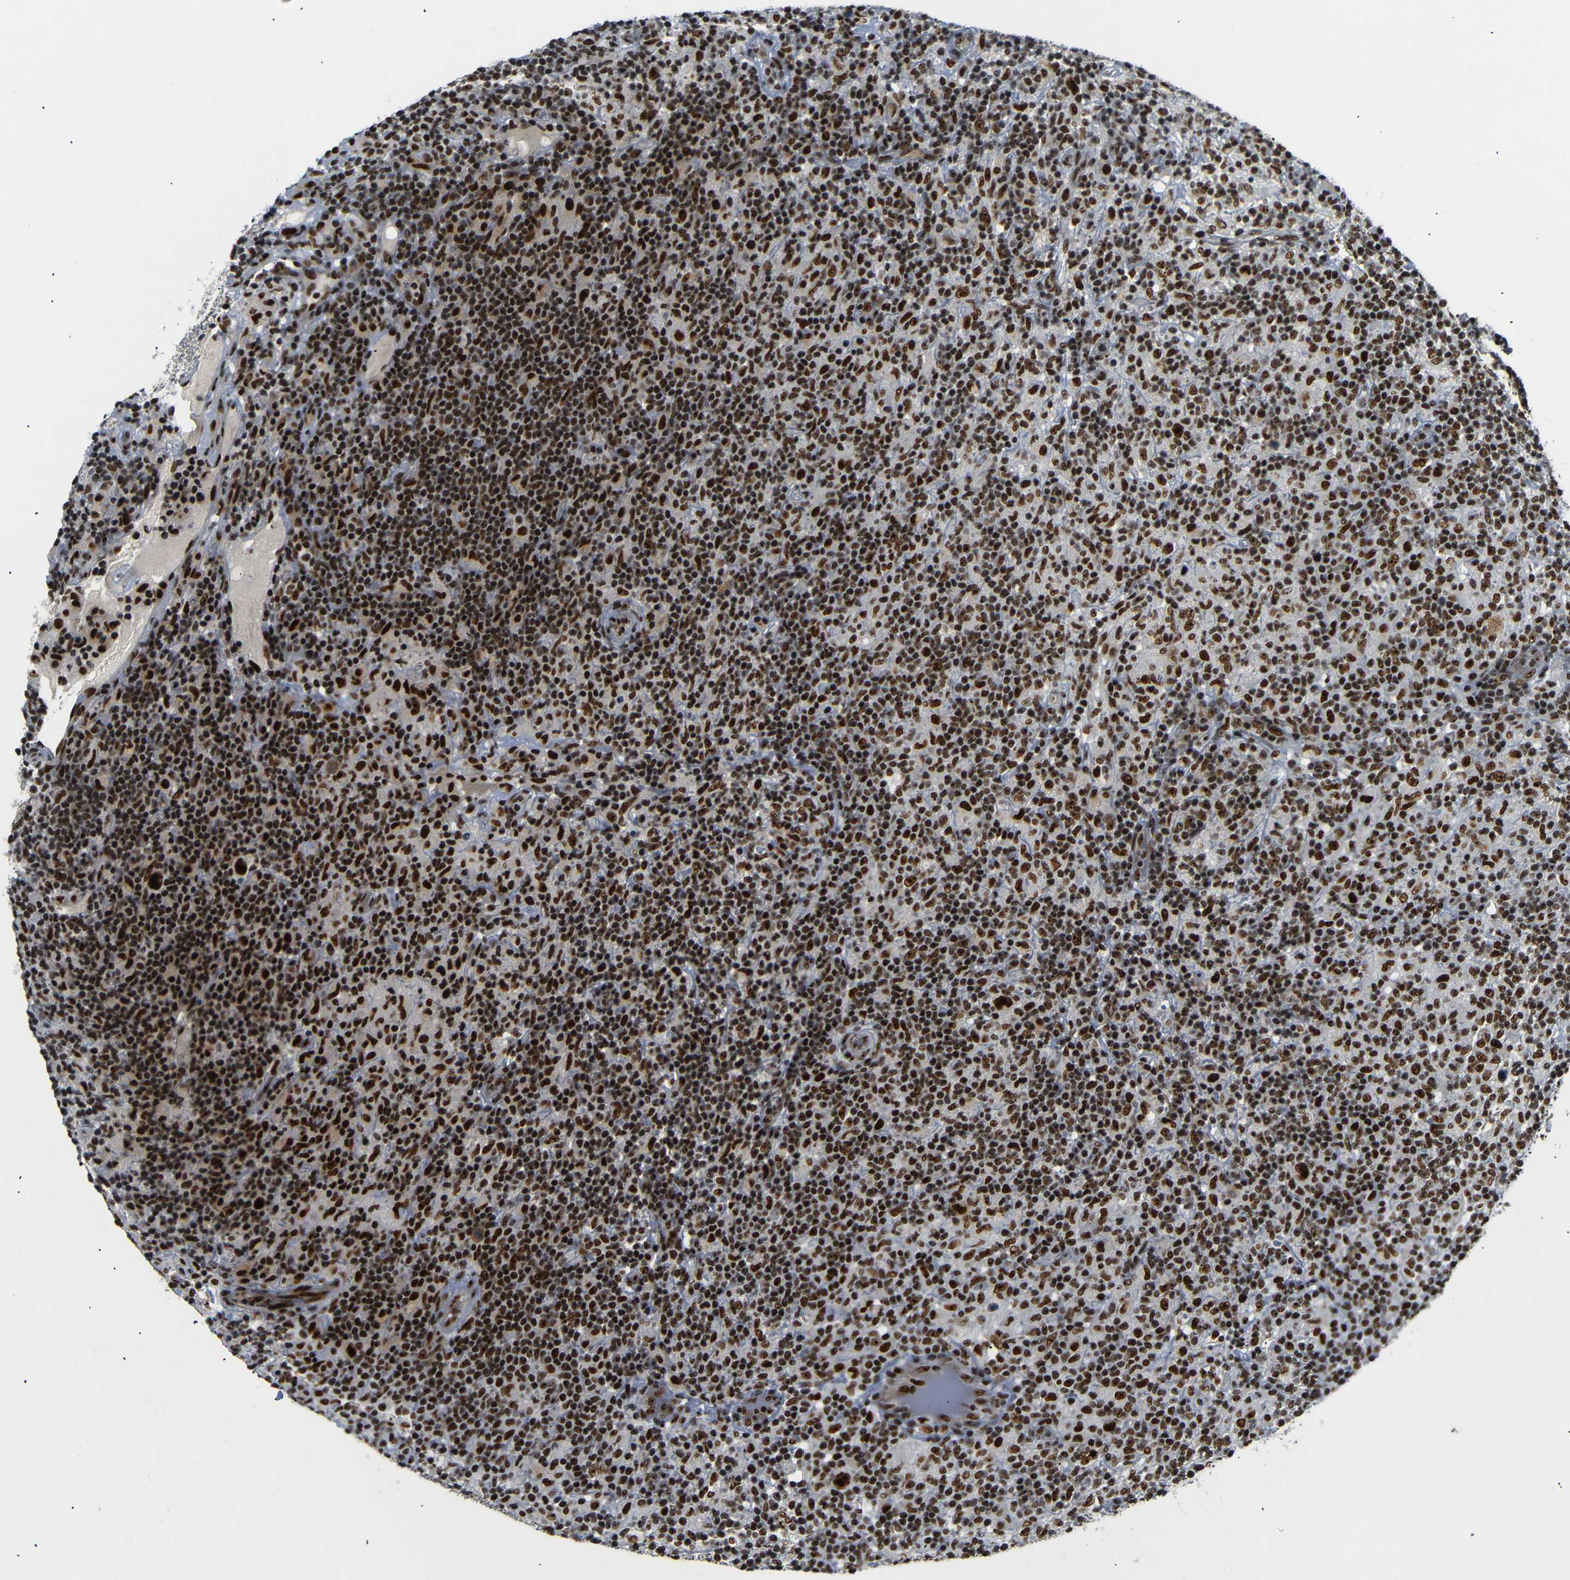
{"staining": {"intensity": "strong", "quantity": ">75%", "location": "nuclear"}, "tissue": "lymphoma", "cell_type": "Tumor cells", "image_type": "cancer", "snomed": [{"axis": "morphology", "description": "Hodgkin's disease, NOS"}, {"axis": "topography", "description": "Lymph node"}], "caption": "Strong nuclear positivity is present in about >75% of tumor cells in Hodgkin's disease. The protein is stained brown, and the nuclei are stained in blue (DAB (3,3'-diaminobenzidine) IHC with brightfield microscopy, high magnification).", "gene": "SETDB2", "patient": {"sex": "male", "age": 70}}